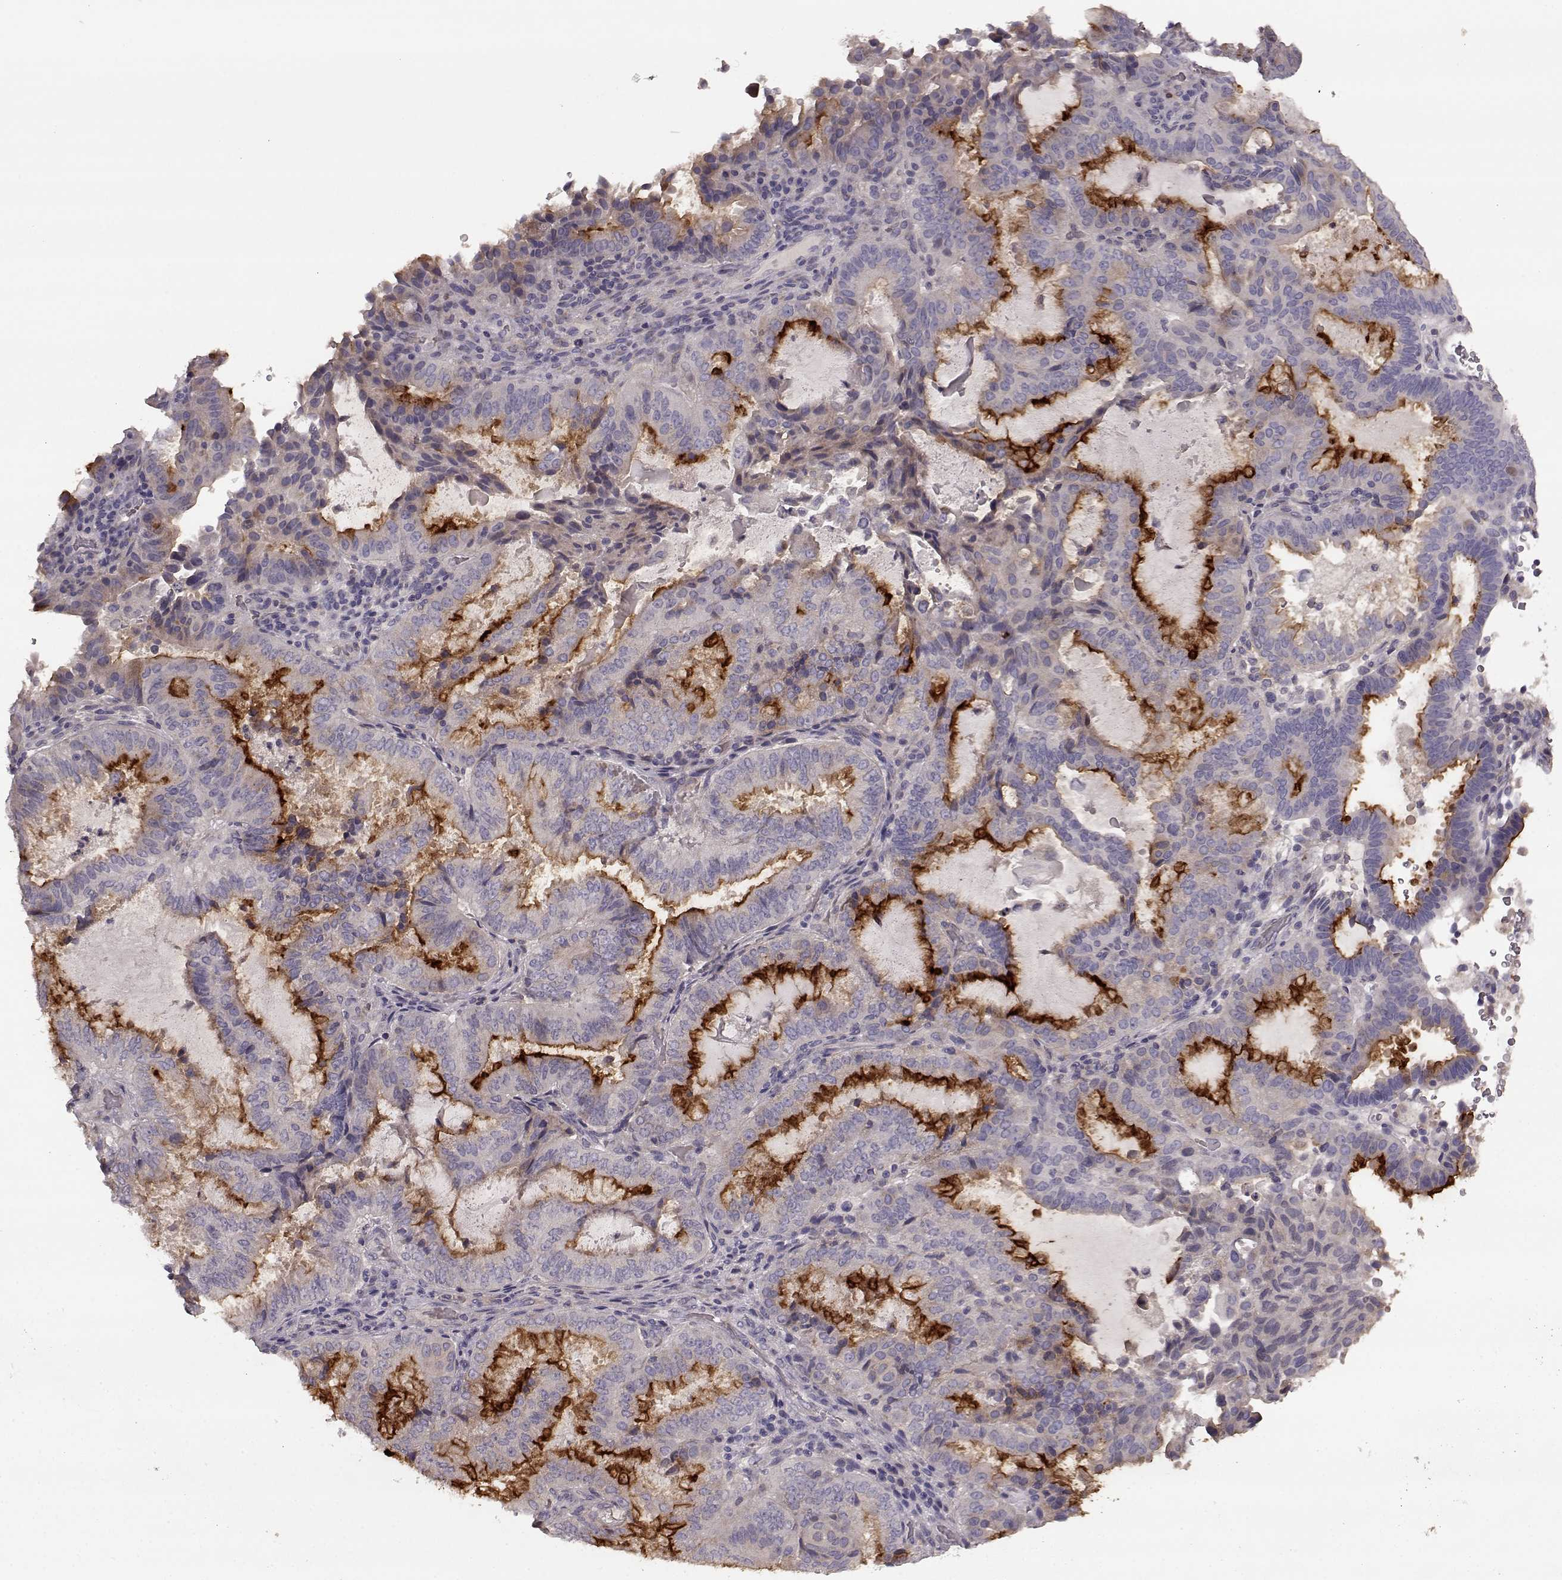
{"staining": {"intensity": "strong", "quantity": "25%-75%", "location": "cytoplasmic/membranous"}, "tissue": "ovarian cancer", "cell_type": "Tumor cells", "image_type": "cancer", "snomed": [{"axis": "morphology", "description": "Carcinoma, endometroid"}, {"axis": "topography", "description": "Ovary"}], "caption": "Immunohistochemistry (IHC) image of human endometroid carcinoma (ovarian) stained for a protein (brown), which exhibits high levels of strong cytoplasmic/membranous positivity in about 25%-75% of tumor cells.", "gene": "SLC52A3", "patient": {"sex": "female", "age": 41}}